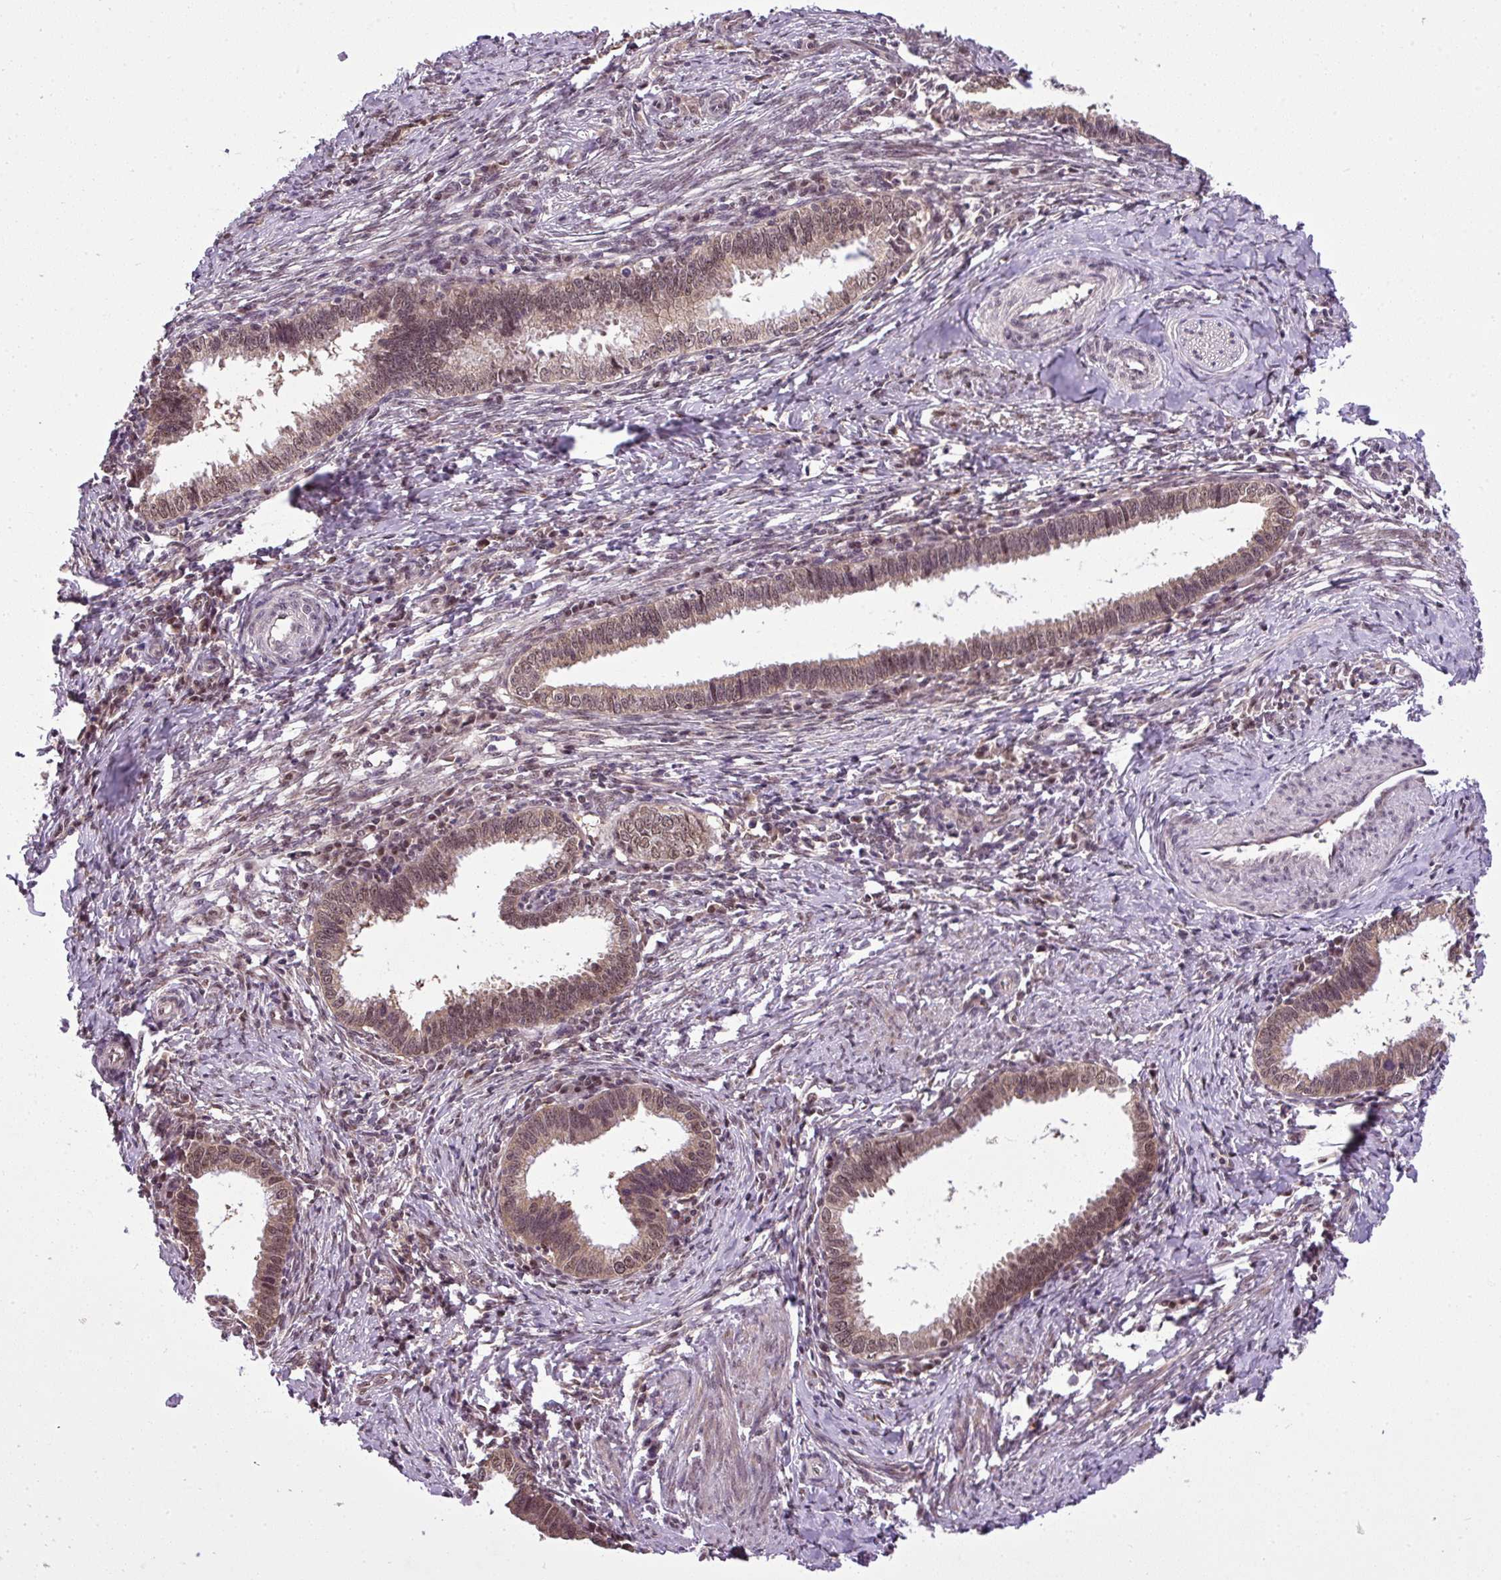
{"staining": {"intensity": "moderate", "quantity": ">75%", "location": "nuclear"}, "tissue": "cervical cancer", "cell_type": "Tumor cells", "image_type": "cancer", "snomed": [{"axis": "morphology", "description": "Adenocarcinoma, NOS"}, {"axis": "topography", "description": "Cervix"}], "caption": "A histopathology image showing moderate nuclear staining in about >75% of tumor cells in cervical adenocarcinoma, as visualized by brown immunohistochemical staining.", "gene": "MFHAS1", "patient": {"sex": "female", "age": 36}}